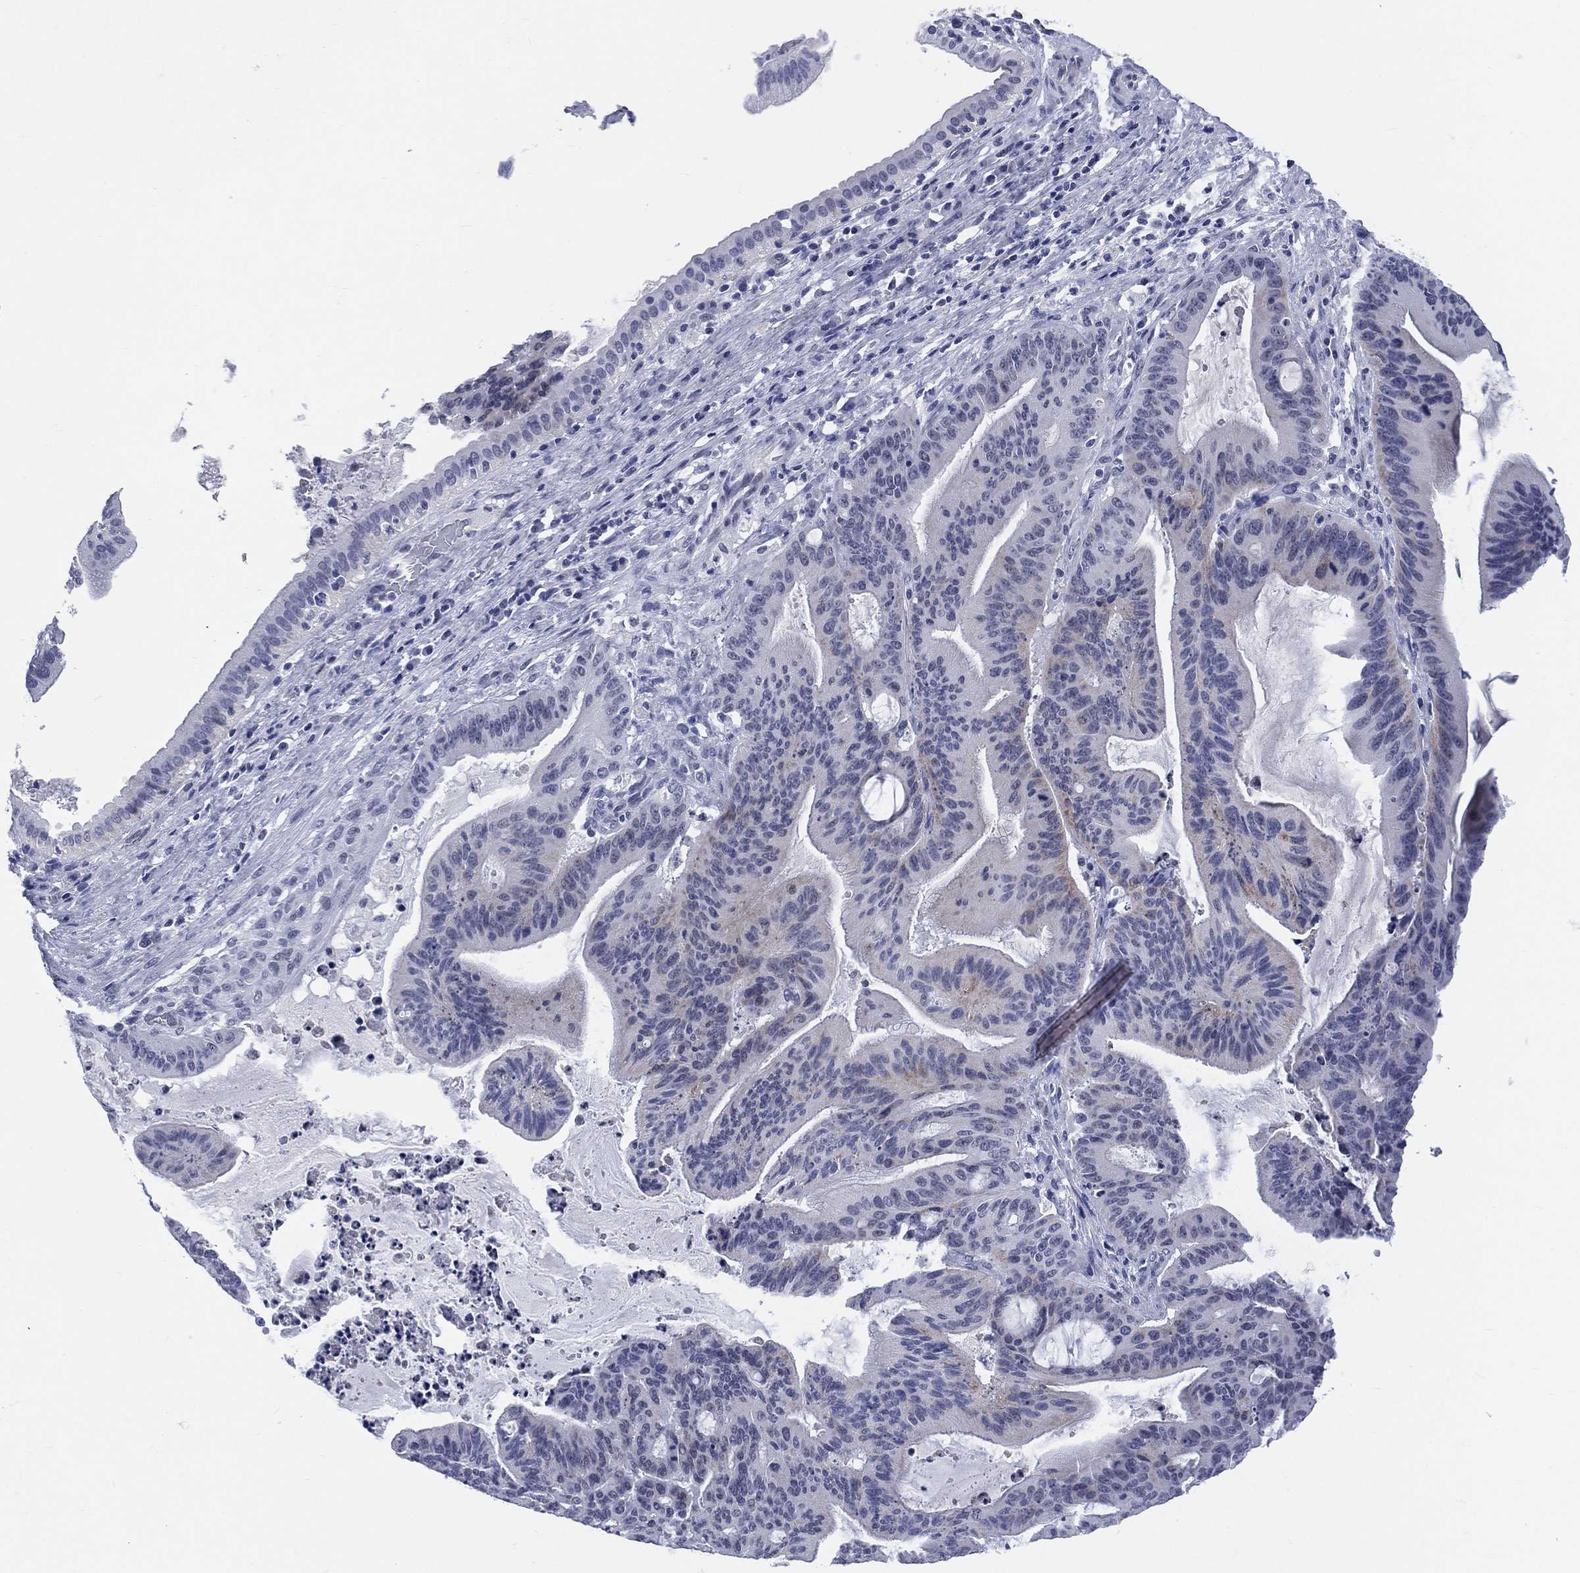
{"staining": {"intensity": "negative", "quantity": "none", "location": "none"}, "tissue": "liver cancer", "cell_type": "Tumor cells", "image_type": "cancer", "snomed": [{"axis": "morphology", "description": "Cholangiocarcinoma"}, {"axis": "topography", "description": "Liver"}], "caption": "There is no significant positivity in tumor cells of liver cholangiocarcinoma.", "gene": "MLLT10", "patient": {"sex": "female", "age": 73}}